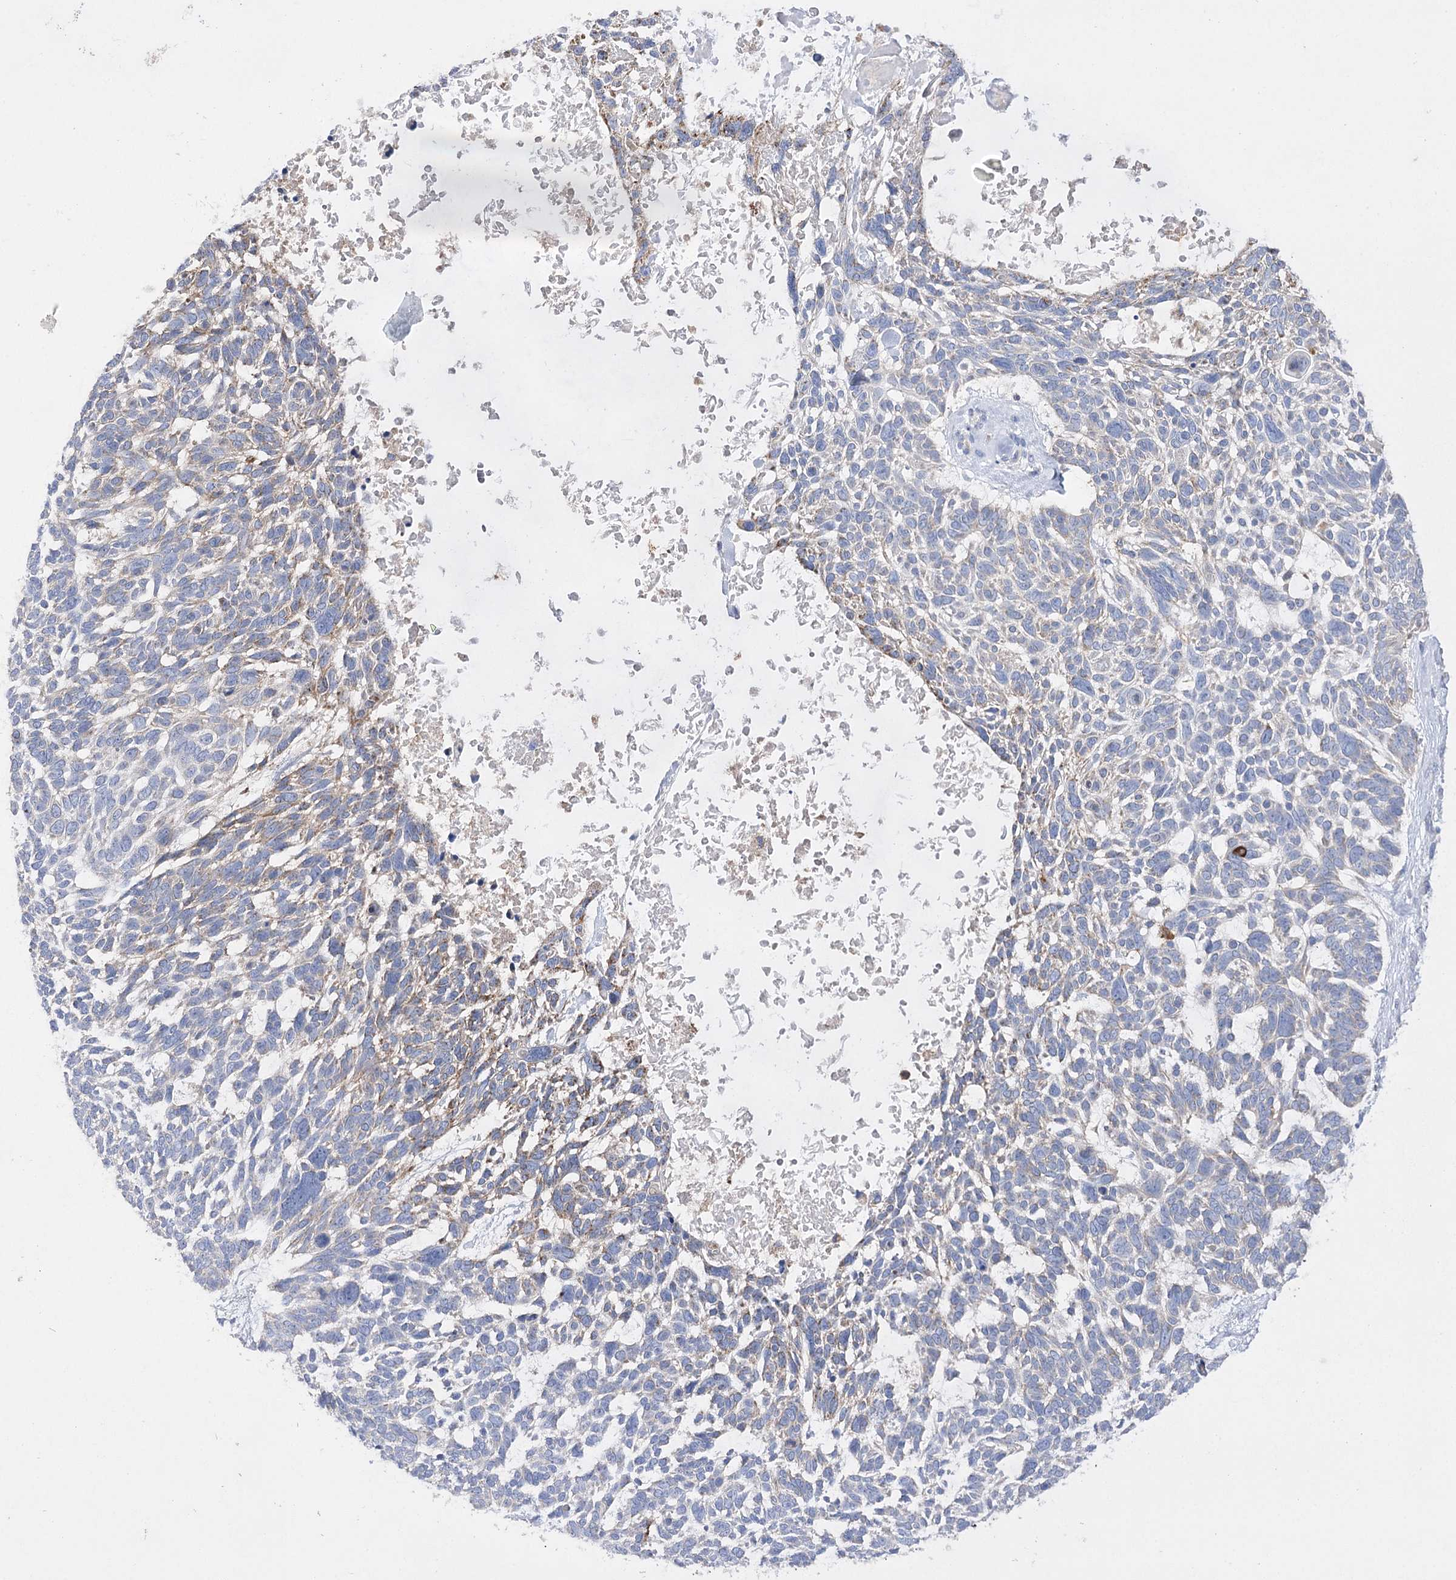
{"staining": {"intensity": "moderate", "quantity": "<25%", "location": "cytoplasmic/membranous"}, "tissue": "skin cancer", "cell_type": "Tumor cells", "image_type": "cancer", "snomed": [{"axis": "morphology", "description": "Basal cell carcinoma"}, {"axis": "topography", "description": "Skin"}], "caption": "Skin cancer (basal cell carcinoma) stained for a protein reveals moderate cytoplasmic/membranous positivity in tumor cells.", "gene": "COX15", "patient": {"sex": "male", "age": 88}}